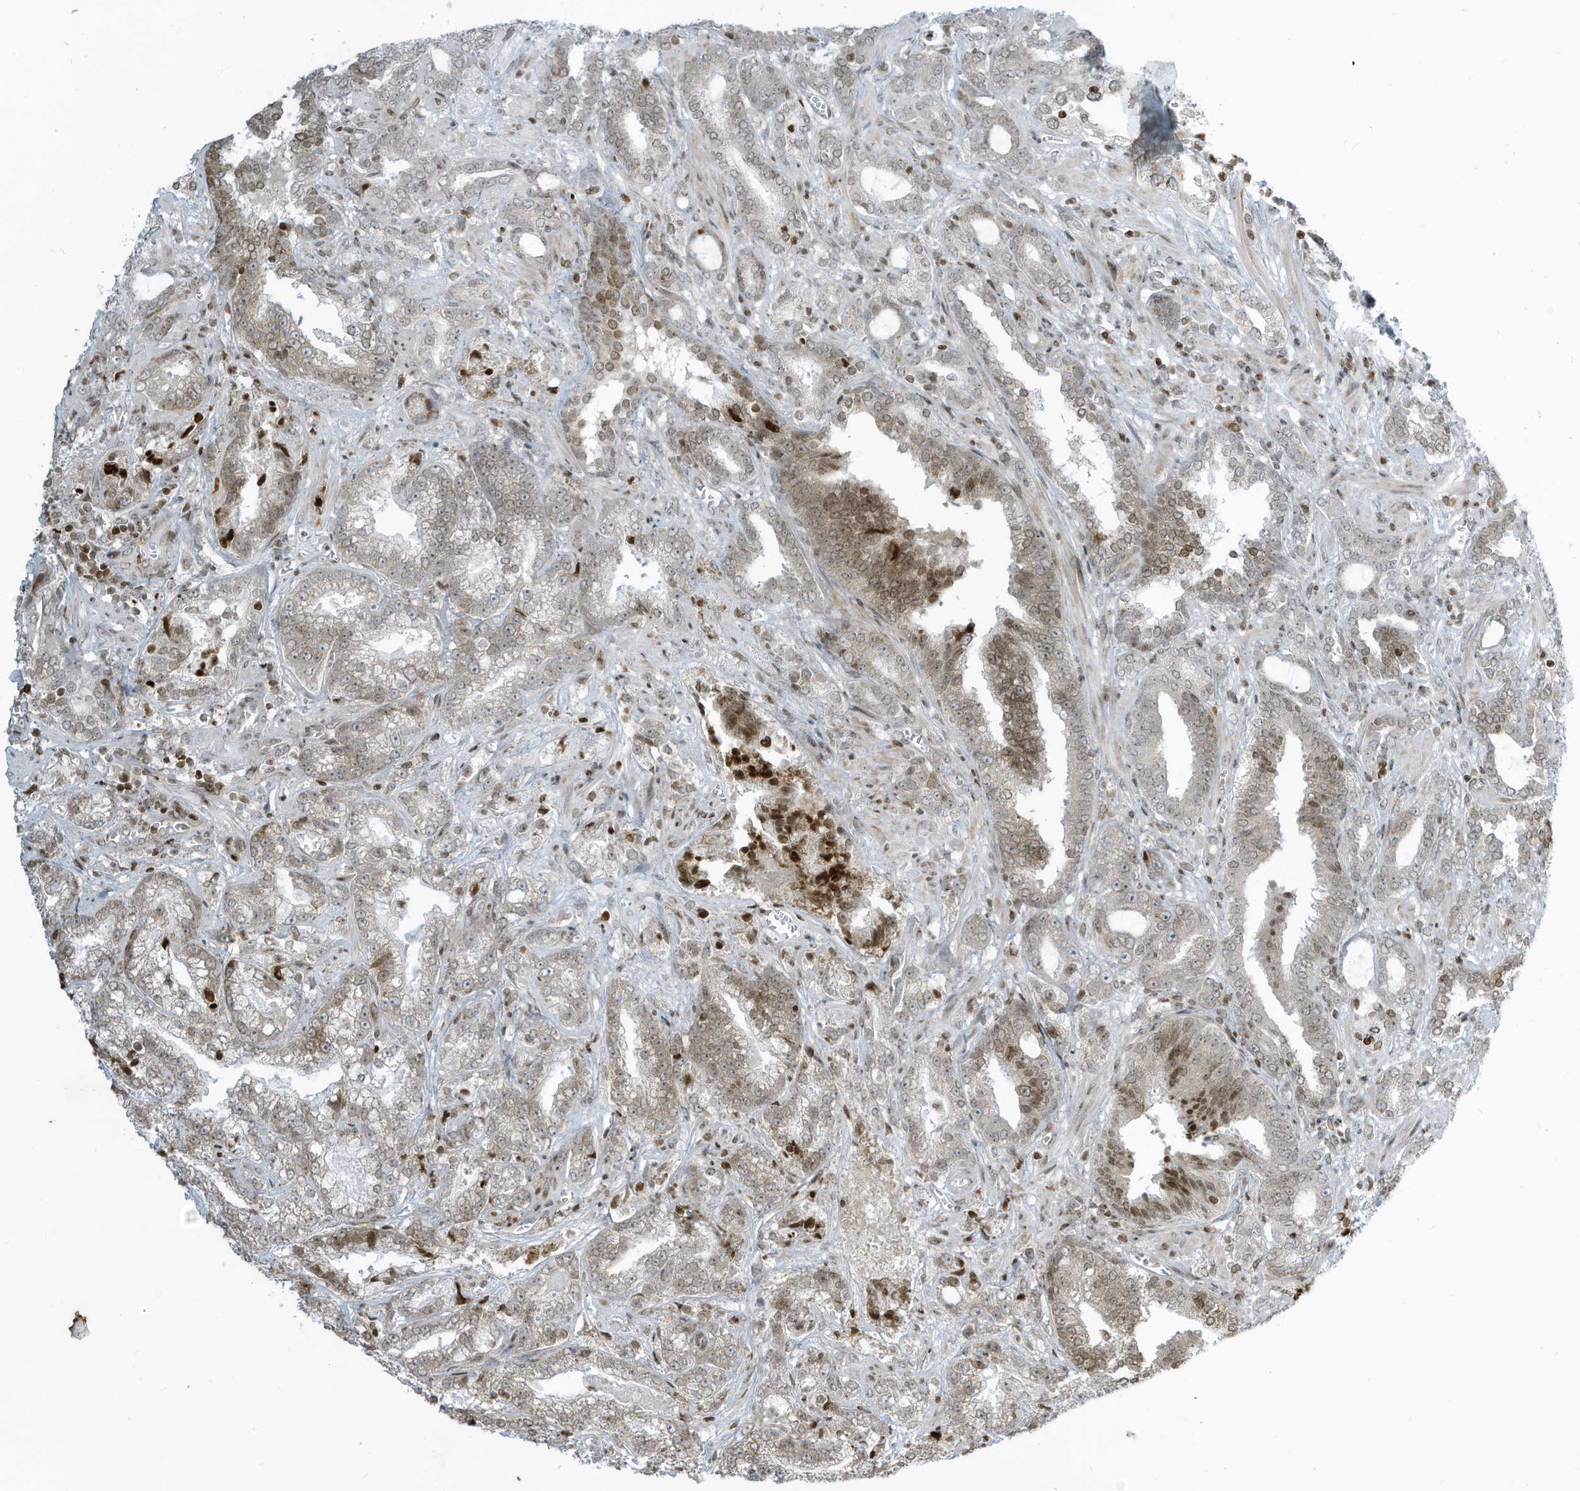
{"staining": {"intensity": "weak", "quantity": "25%-75%", "location": "nuclear"}, "tissue": "prostate cancer", "cell_type": "Tumor cells", "image_type": "cancer", "snomed": [{"axis": "morphology", "description": "Adenocarcinoma, High grade"}, {"axis": "topography", "description": "Prostate and seminal vesicle, NOS"}], "caption": "Tumor cells show low levels of weak nuclear staining in approximately 25%-75% of cells in human high-grade adenocarcinoma (prostate).", "gene": "ADI1", "patient": {"sex": "male", "age": 67}}